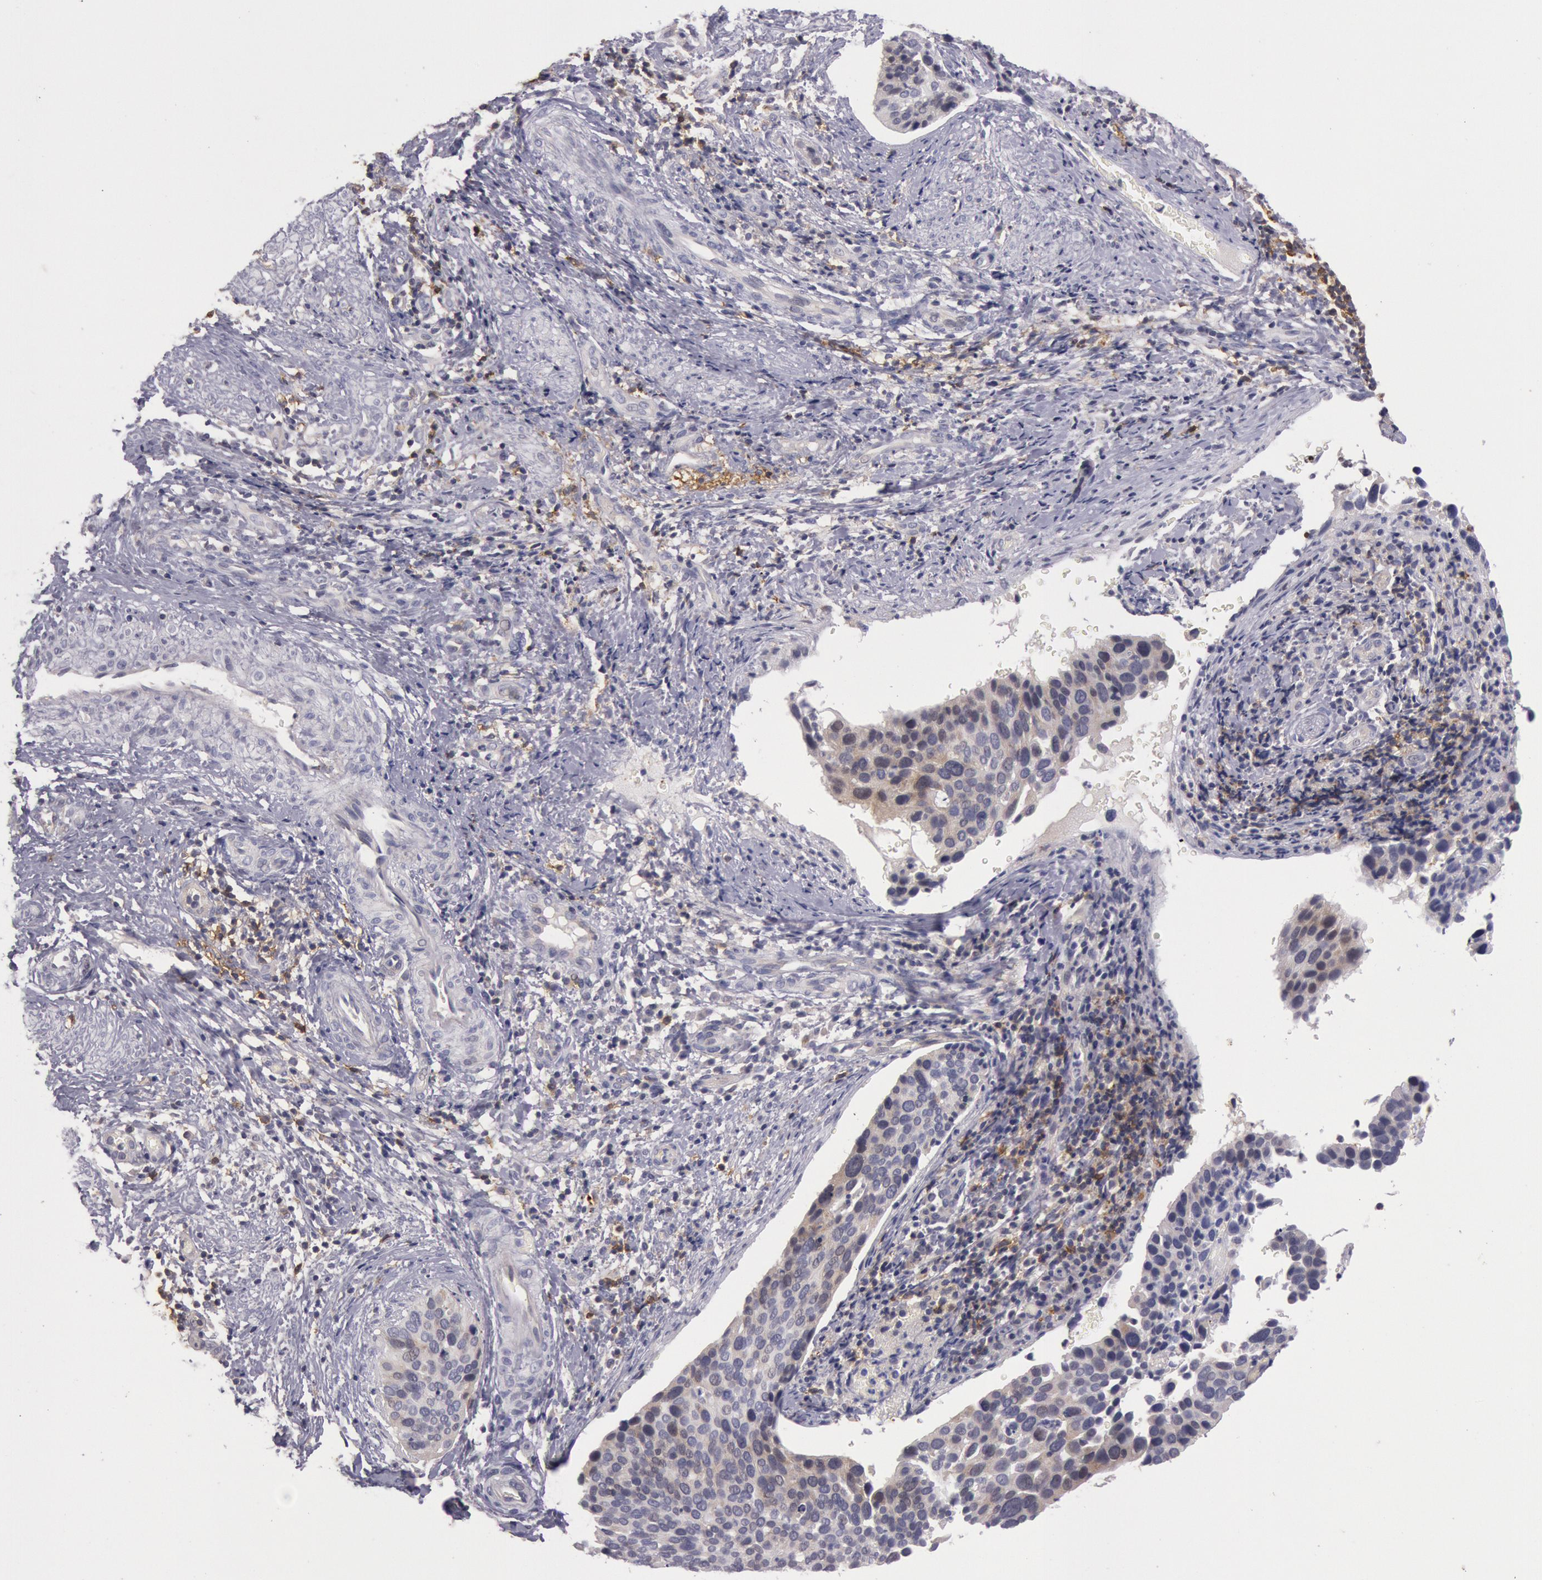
{"staining": {"intensity": "weak", "quantity": "25%-75%", "location": "cytoplasmic/membranous"}, "tissue": "cervical cancer", "cell_type": "Tumor cells", "image_type": "cancer", "snomed": [{"axis": "morphology", "description": "Squamous cell carcinoma, NOS"}, {"axis": "topography", "description": "Cervix"}], "caption": "Immunohistochemical staining of cervical cancer (squamous cell carcinoma) reveals weak cytoplasmic/membranous protein staining in about 25%-75% of tumor cells. Immunohistochemistry (ihc) stains the protein of interest in brown and the nuclei are stained blue.", "gene": "TRIB2", "patient": {"sex": "female", "age": 31}}